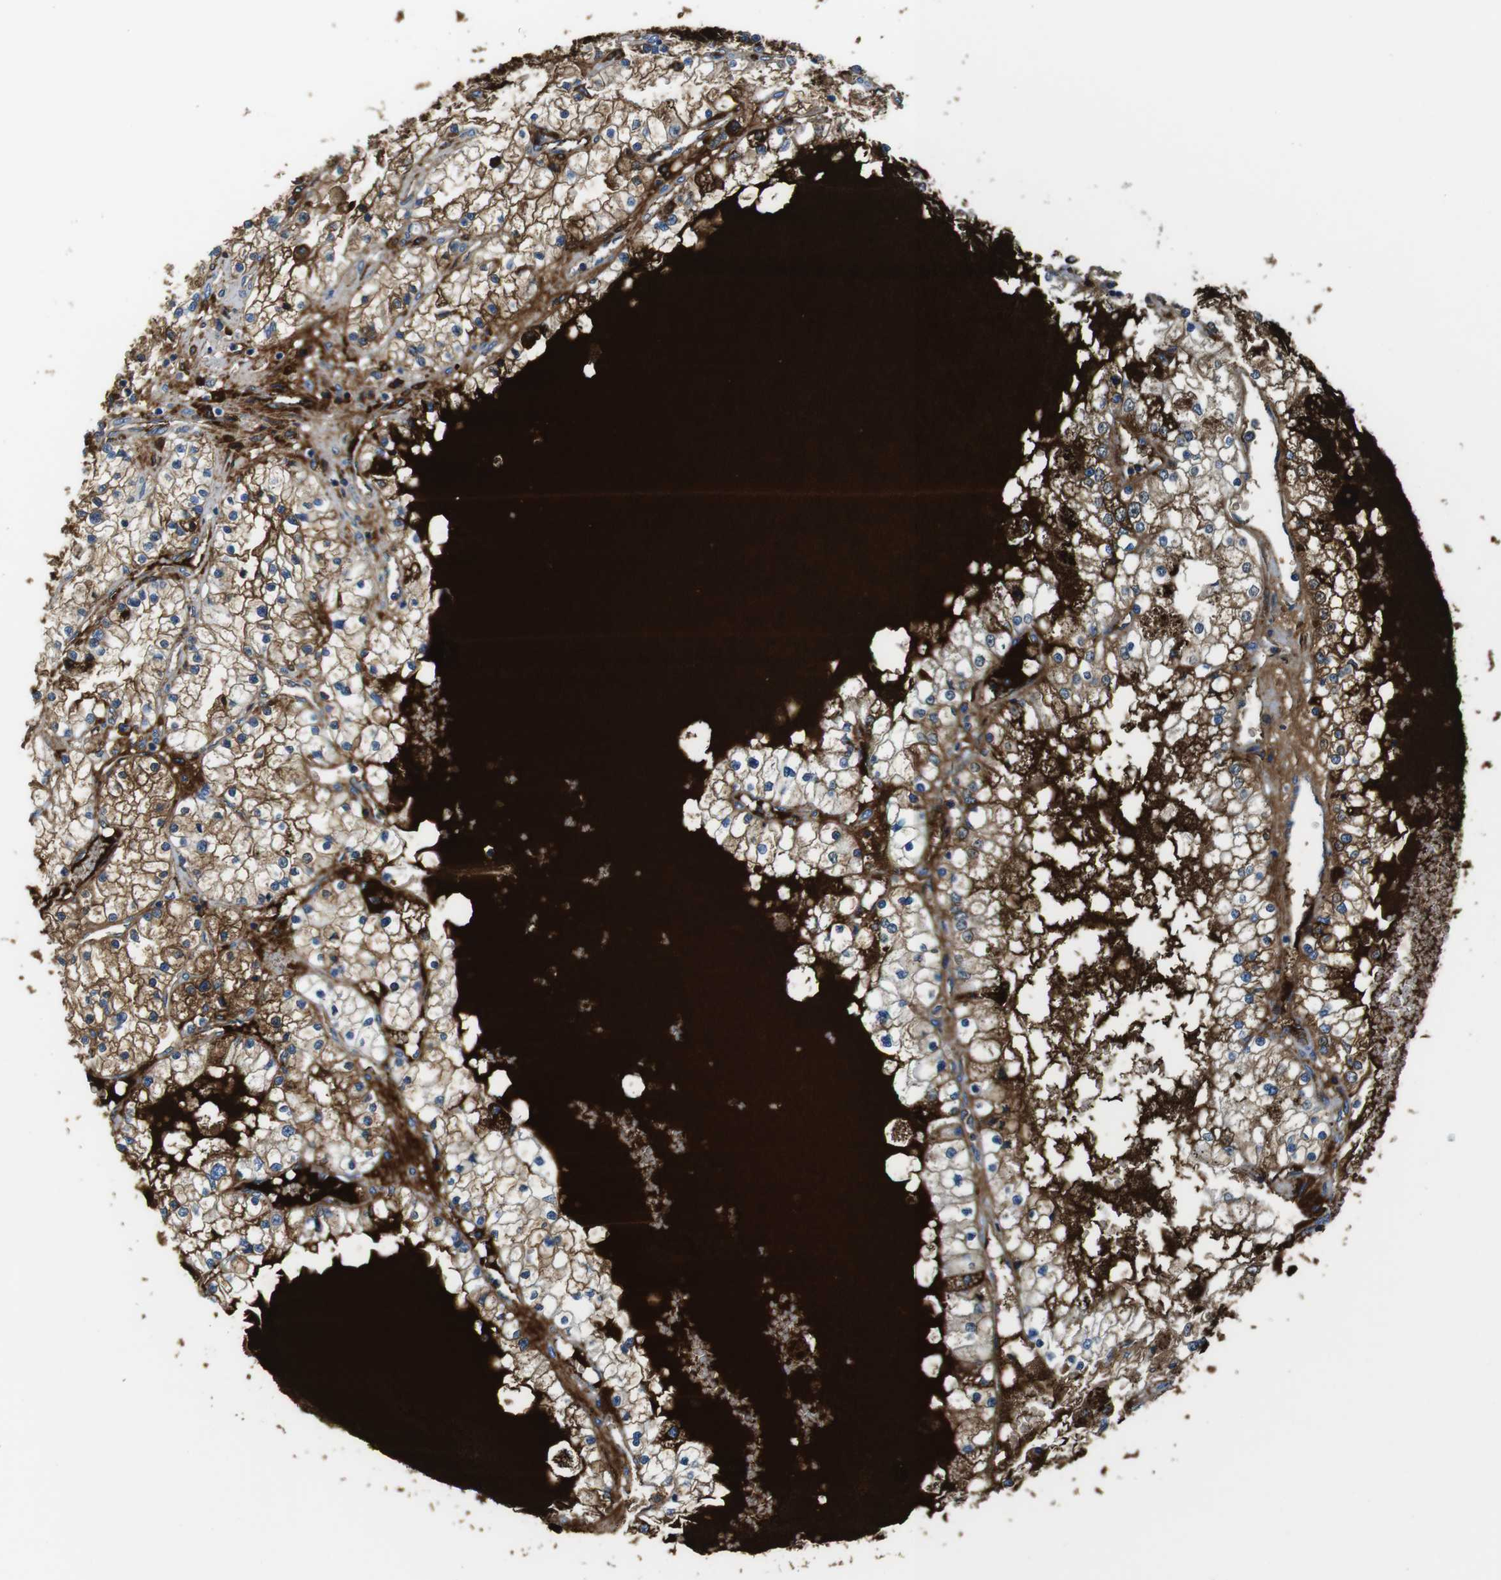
{"staining": {"intensity": "strong", "quantity": ">75%", "location": "cytoplasmic/membranous"}, "tissue": "renal cancer", "cell_type": "Tumor cells", "image_type": "cancer", "snomed": [{"axis": "morphology", "description": "Adenocarcinoma, NOS"}, {"axis": "topography", "description": "Kidney"}], "caption": "The immunohistochemical stain highlights strong cytoplasmic/membranous expression in tumor cells of renal cancer (adenocarcinoma) tissue.", "gene": "IGKC", "patient": {"sex": "male", "age": 68}}